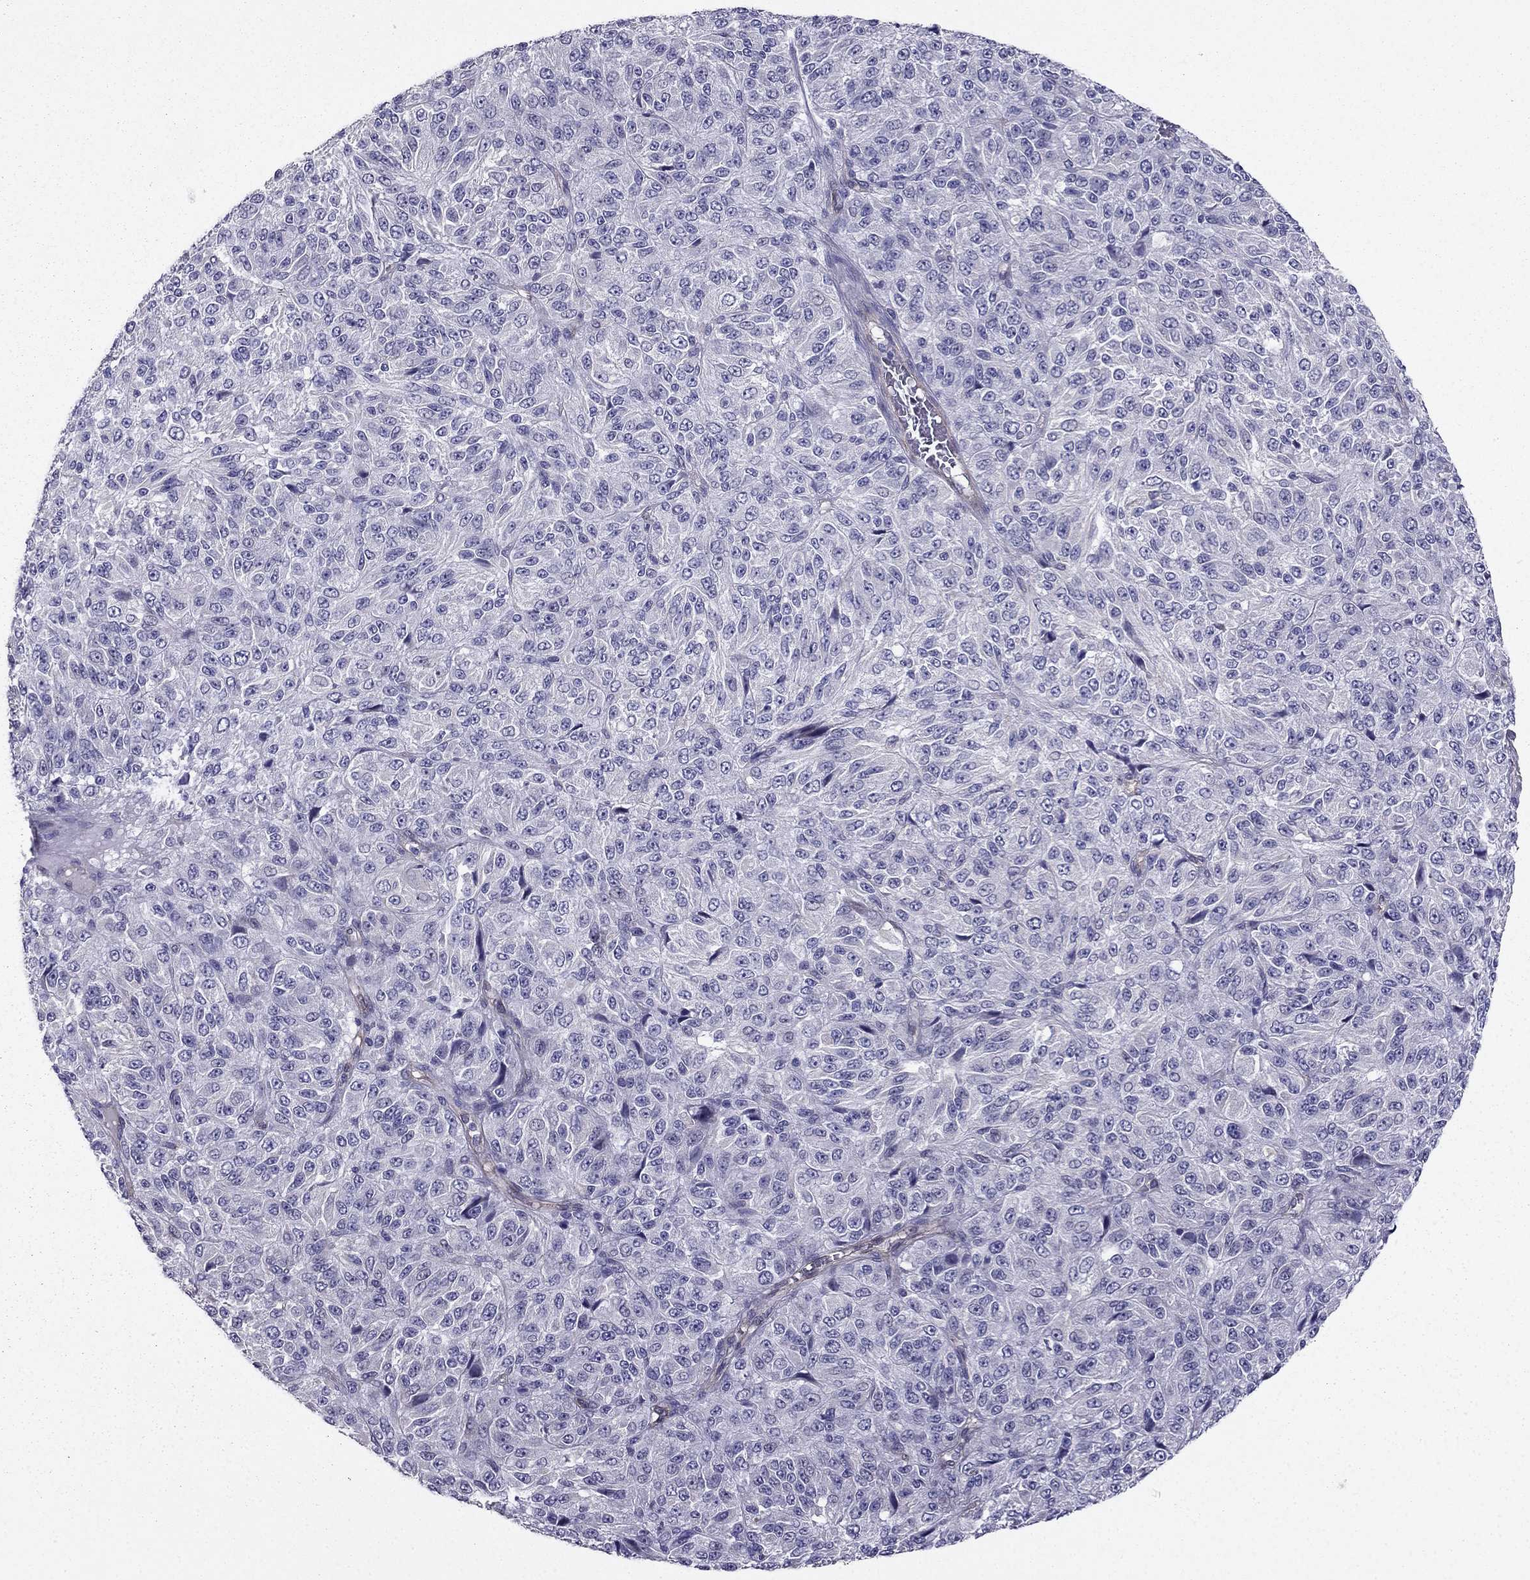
{"staining": {"intensity": "negative", "quantity": "none", "location": "none"}, "tissue": "melanoma", "cell_type": "Tumor cells", "image_type": "cancer", "snomed": [{"axis": "morphology", "description": "Malignant melanoma, Metastatic site"}, {"axis": "topography", "description": "Brain"}], "caption": "Human melanoma stained for a protein using immunohistochemistry (IHC) displays no positivity in tumor cells.", "gene": "ENOX1", "patient": {"sex": "female", "age": 56}}